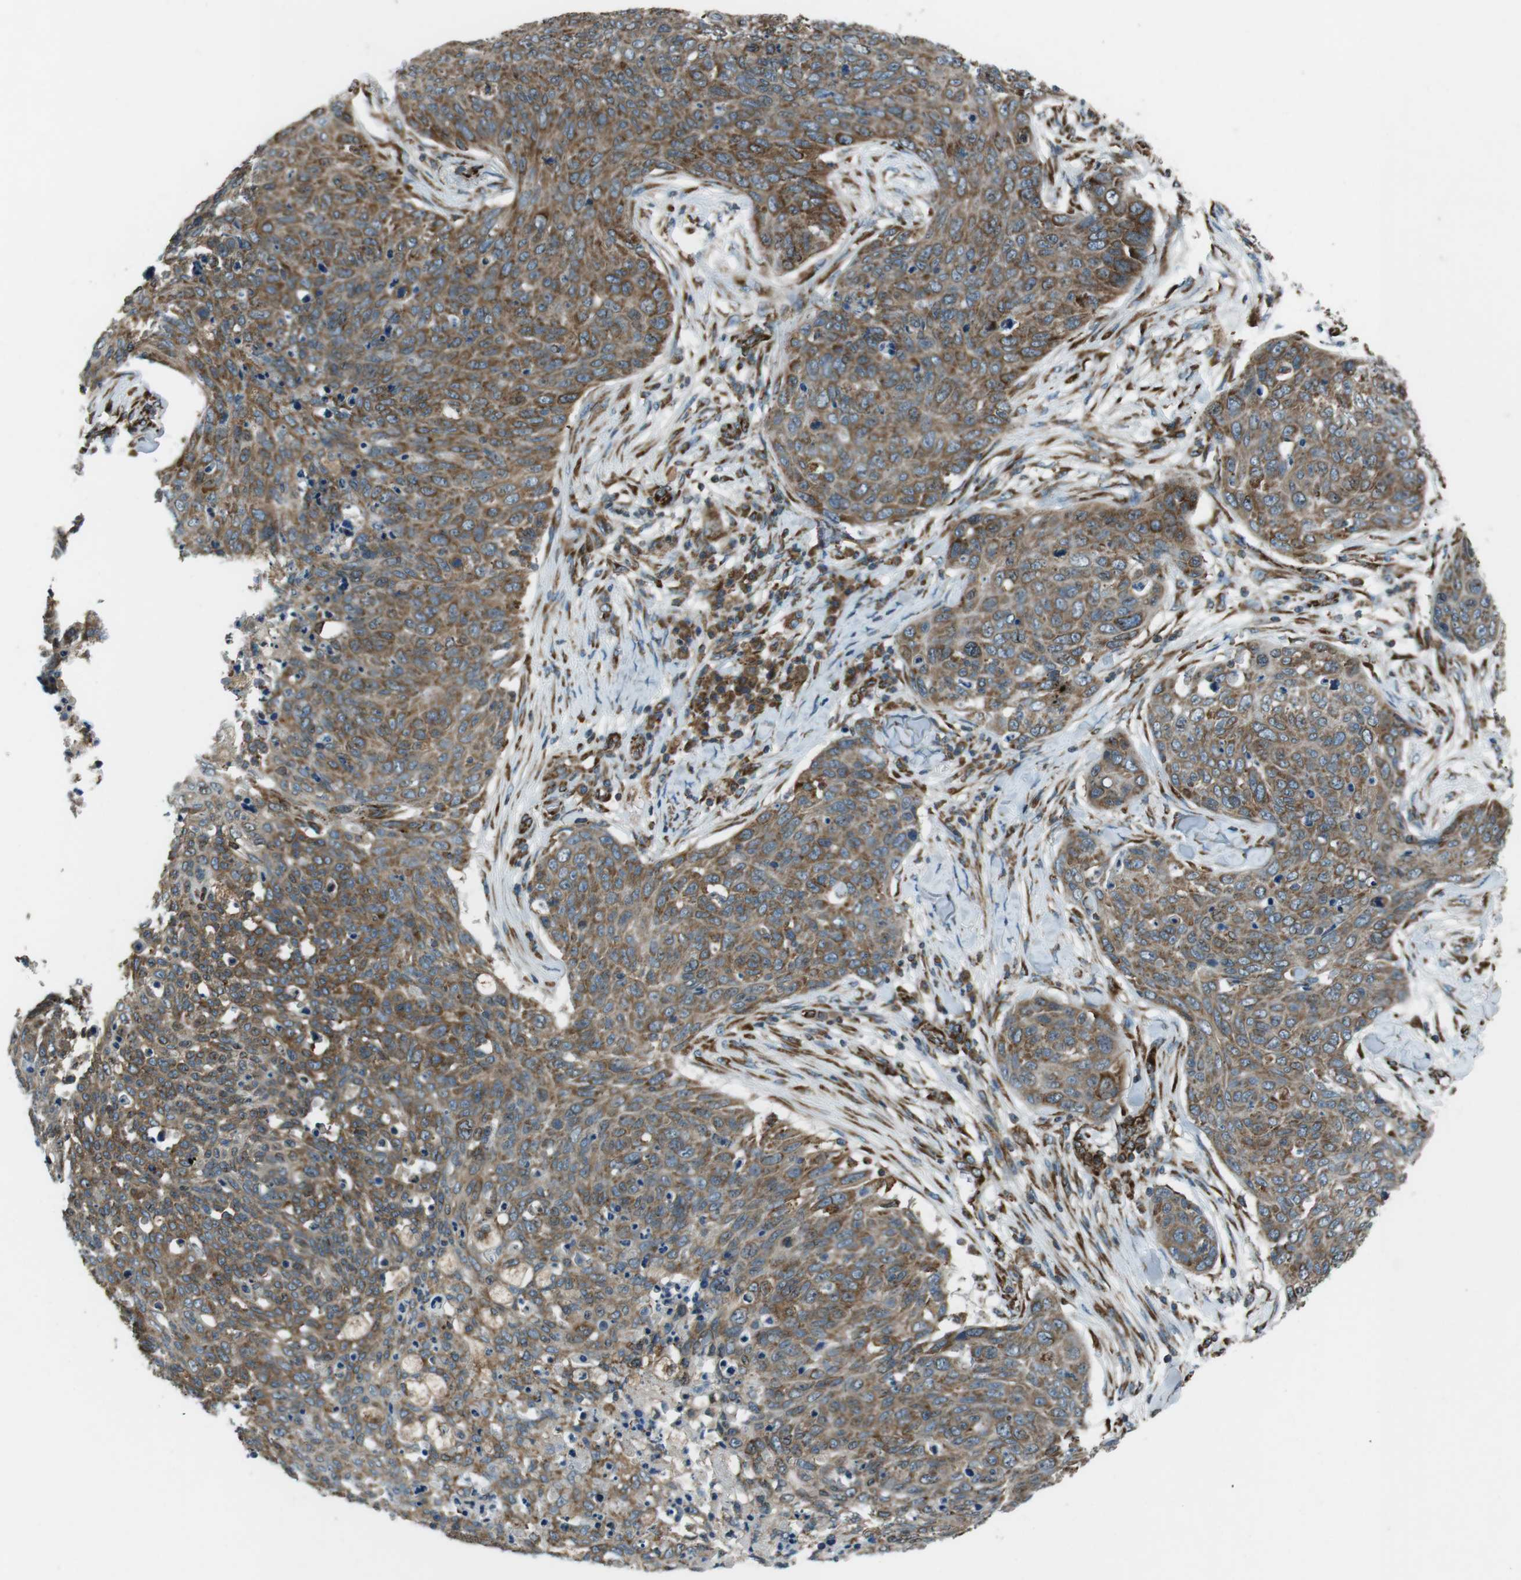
{"staining": {"intensity": "moderate", "quantity": ">75%", "location": "cytoplasmic/membranous"}, "tissue": "skin cancer", "cell_type": "Tumor cells", "image_type": "cancer", "snomed": [{"axis": "morphology", "description": "Squamous cell carcinoma in situ, NOS"}, {"axis": "morphology", "description": "Squamous cell carcinoma, NOS"}, {"axis": "topography", "description": "Skin"}], "caption": "A brown stain highlights moderate cytoplasmic/membranous staining of a protein in human squamous cell carcinoma (skin) tumor cells.", "gene": "KTN1", "patient": {"sex": "male", "age": 93}}